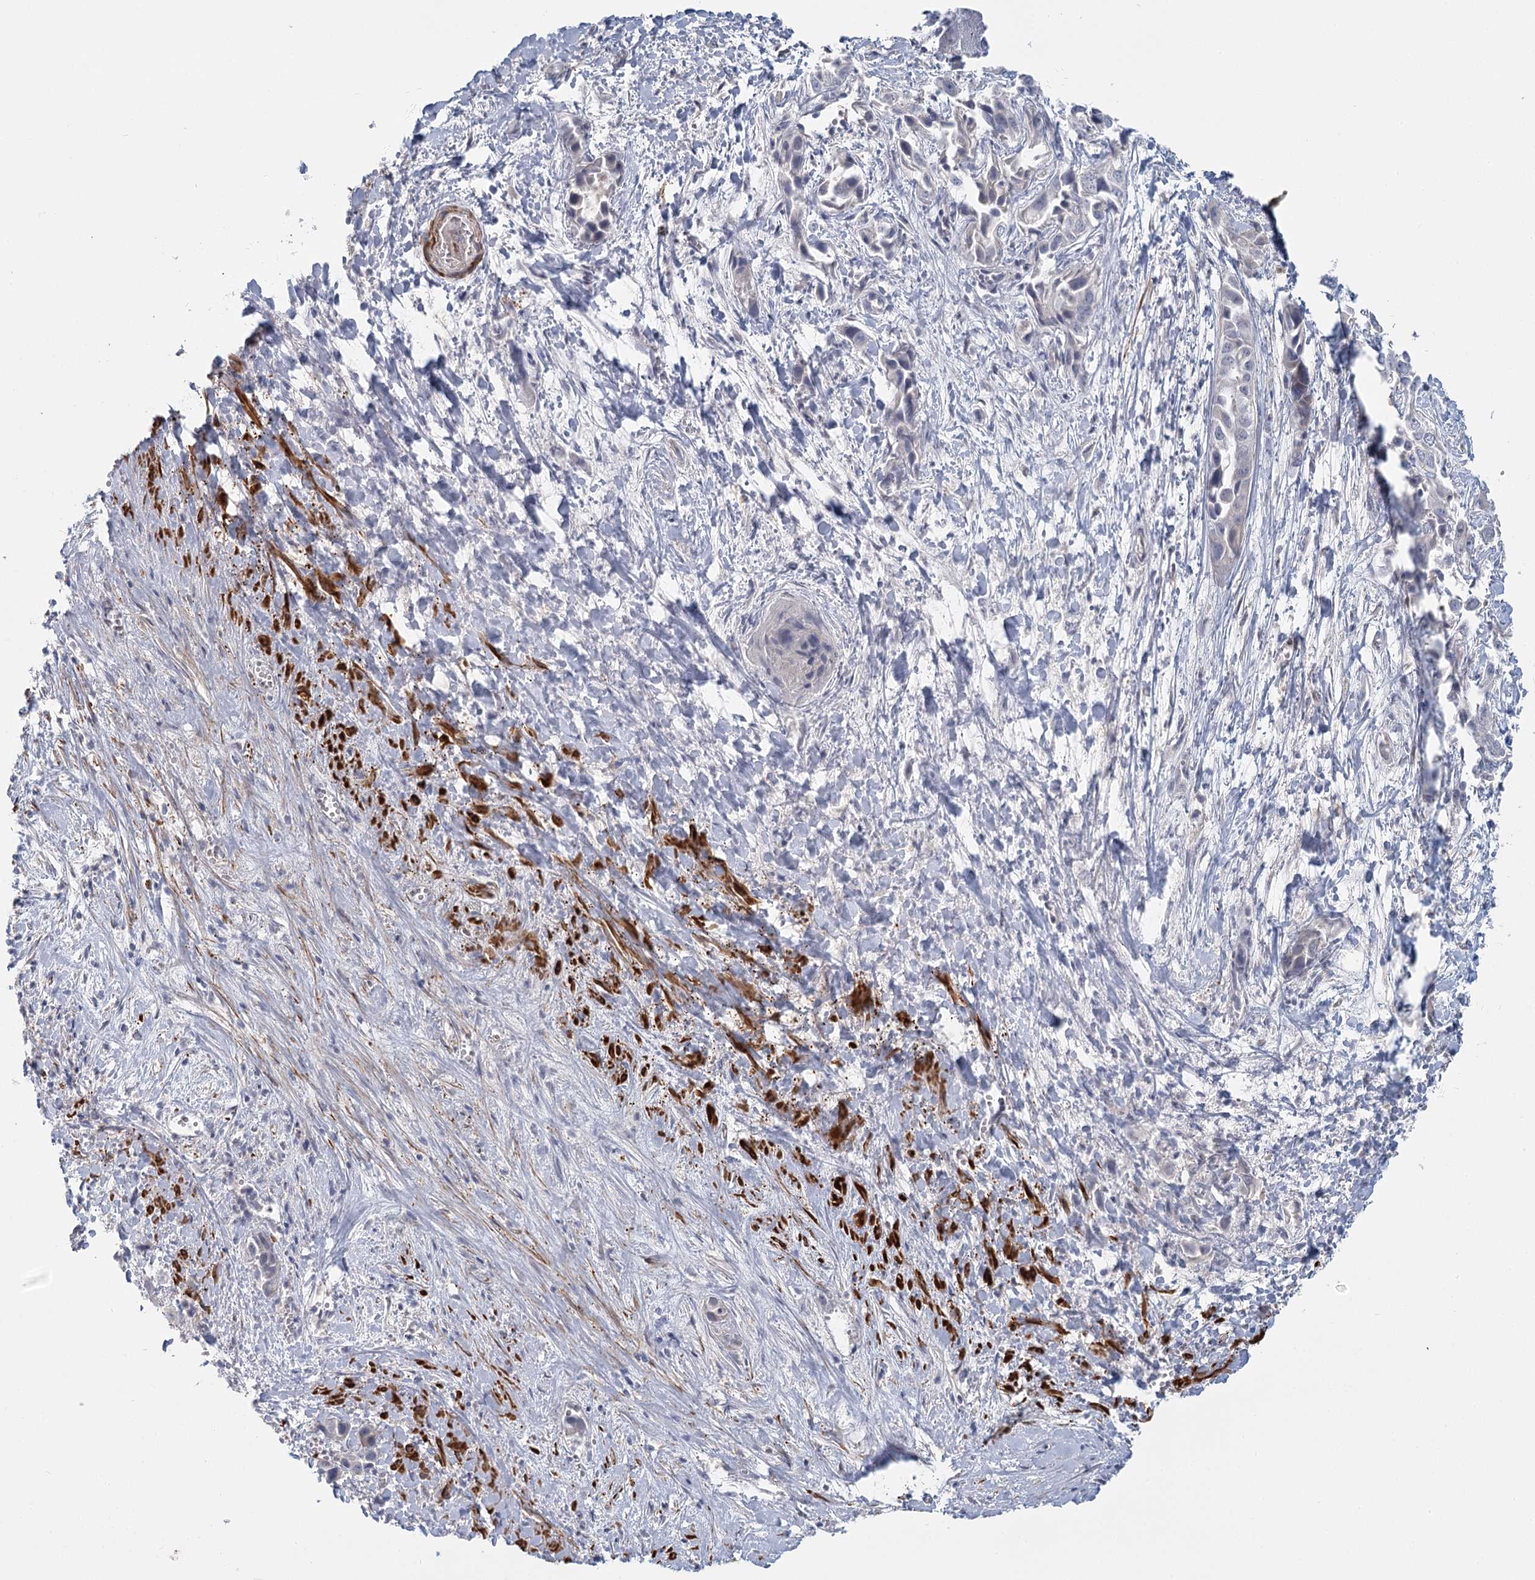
{"staining": {"intensity": "weak", "quantity": "<25%", "location": "cytoplasmic/membranous"}, "tissue": "liver cancer", "cell_type": "Tumor cells", "image_type": "cancer", "snomed": [{"axis": "morphology", "description": "Cholangiocarcinoma"}, {"axis": "topography", "description": "Liver"}], "caption": "This is a photomicrograph of immunohistochemistry (IHC) staining of cholangiocarcinoma (liver), which shows no staining in tumor cells.", "gene": "USP11", "patient": {"sex": "female", "age": 52}}